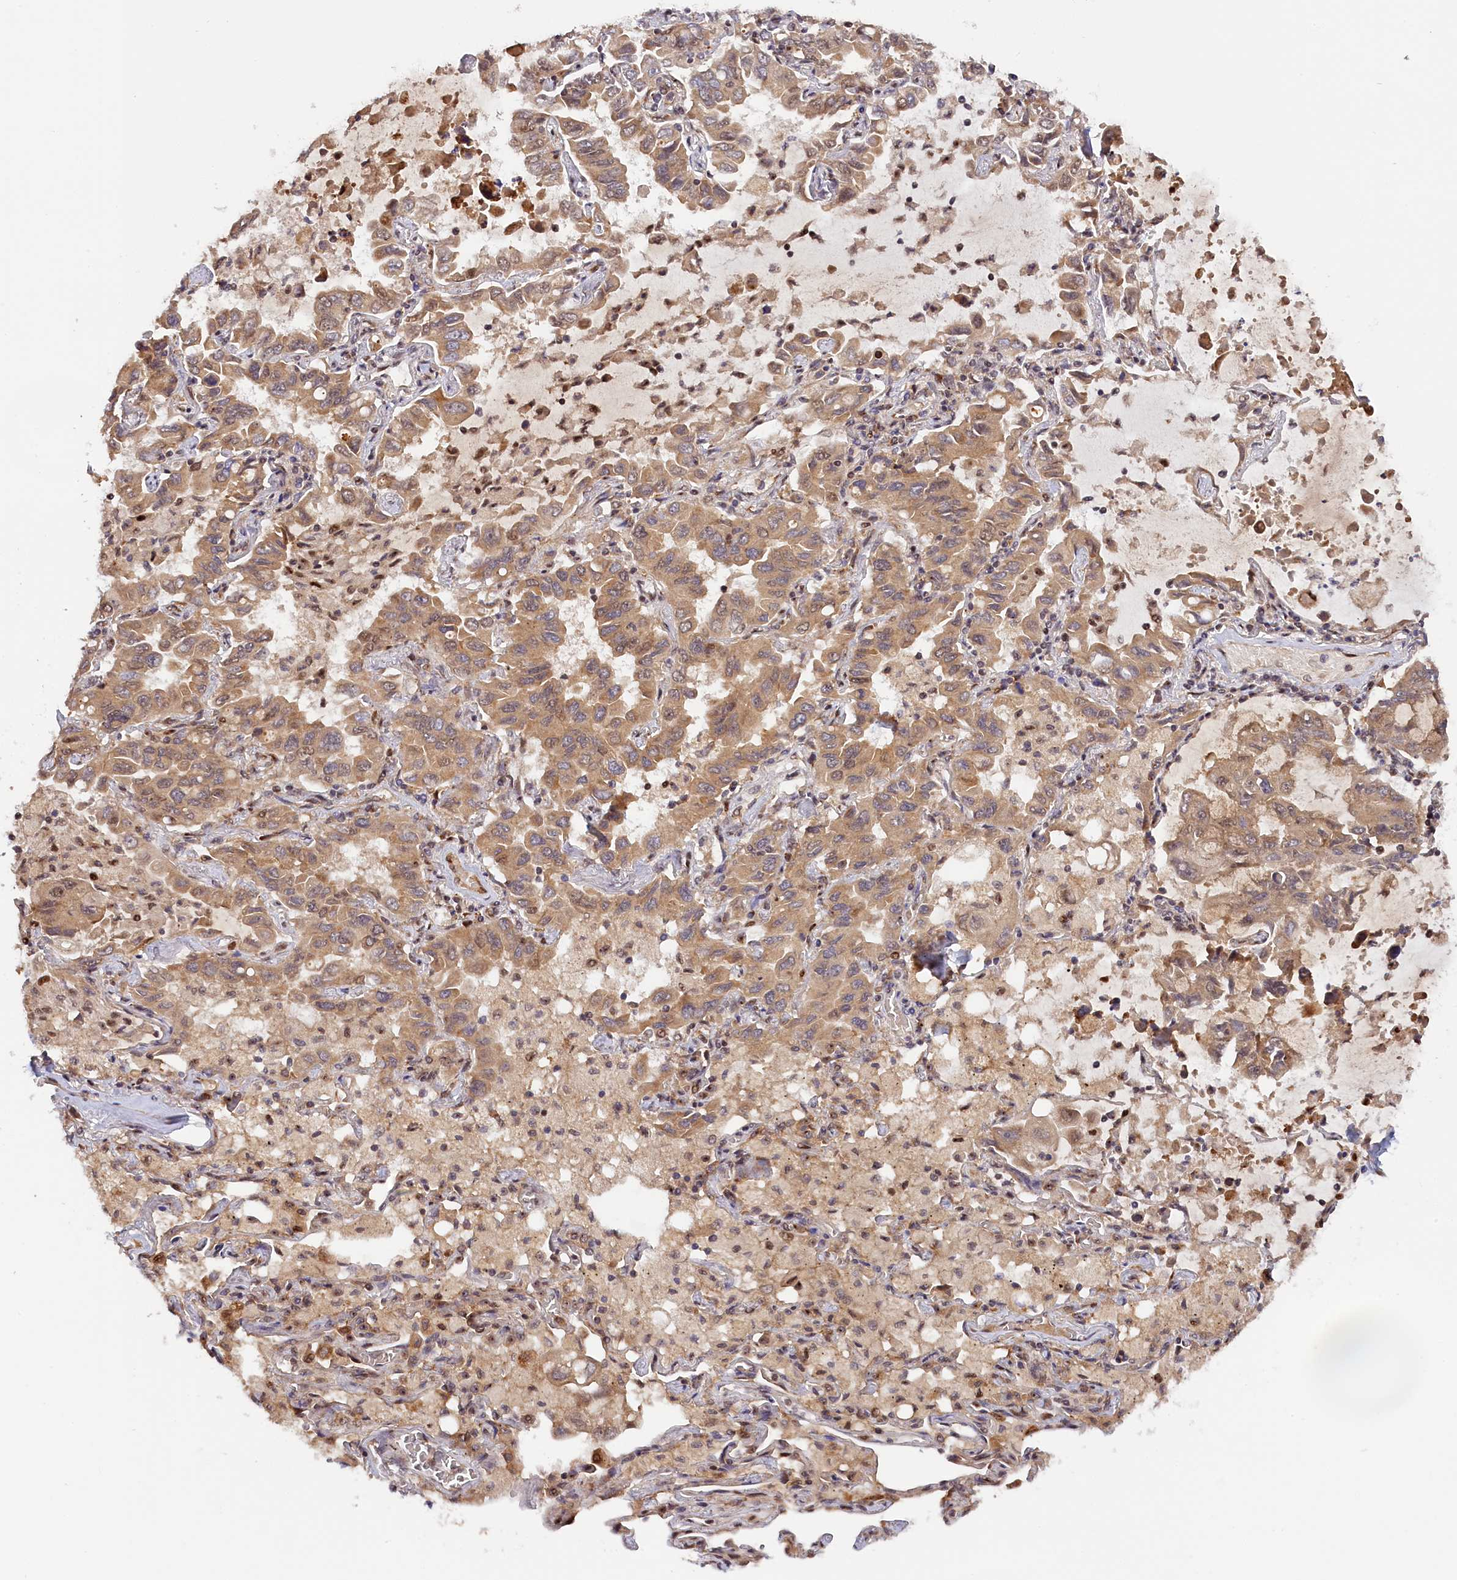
{"staining": {"intensity": "moderate", "quantity": ">75%", "location": "cytoplasmic/membranous,nuclear"}, "tissue": "lung cancer", "cell_type": "Tumor cells", "image_type": "cancer", "snomed": [{"axis": "morphology", "description": "Adenocarcinoma, NOS"}, {"axis": "topography", "description": "Lung"}], "caption": "Protein expression analysis of lung cancer (adenocarcinoma) reveals moderate cytoplasmic/membranous and nuclear positivity in about >75% of tumor cells. The protein of interest is stained brown, and the nuclei are stained in blue (DAB IHC with brightfield microscopy, high magnification).", "gene": "ANKRD24", "patient": {"sex": "male", "age": 64}}